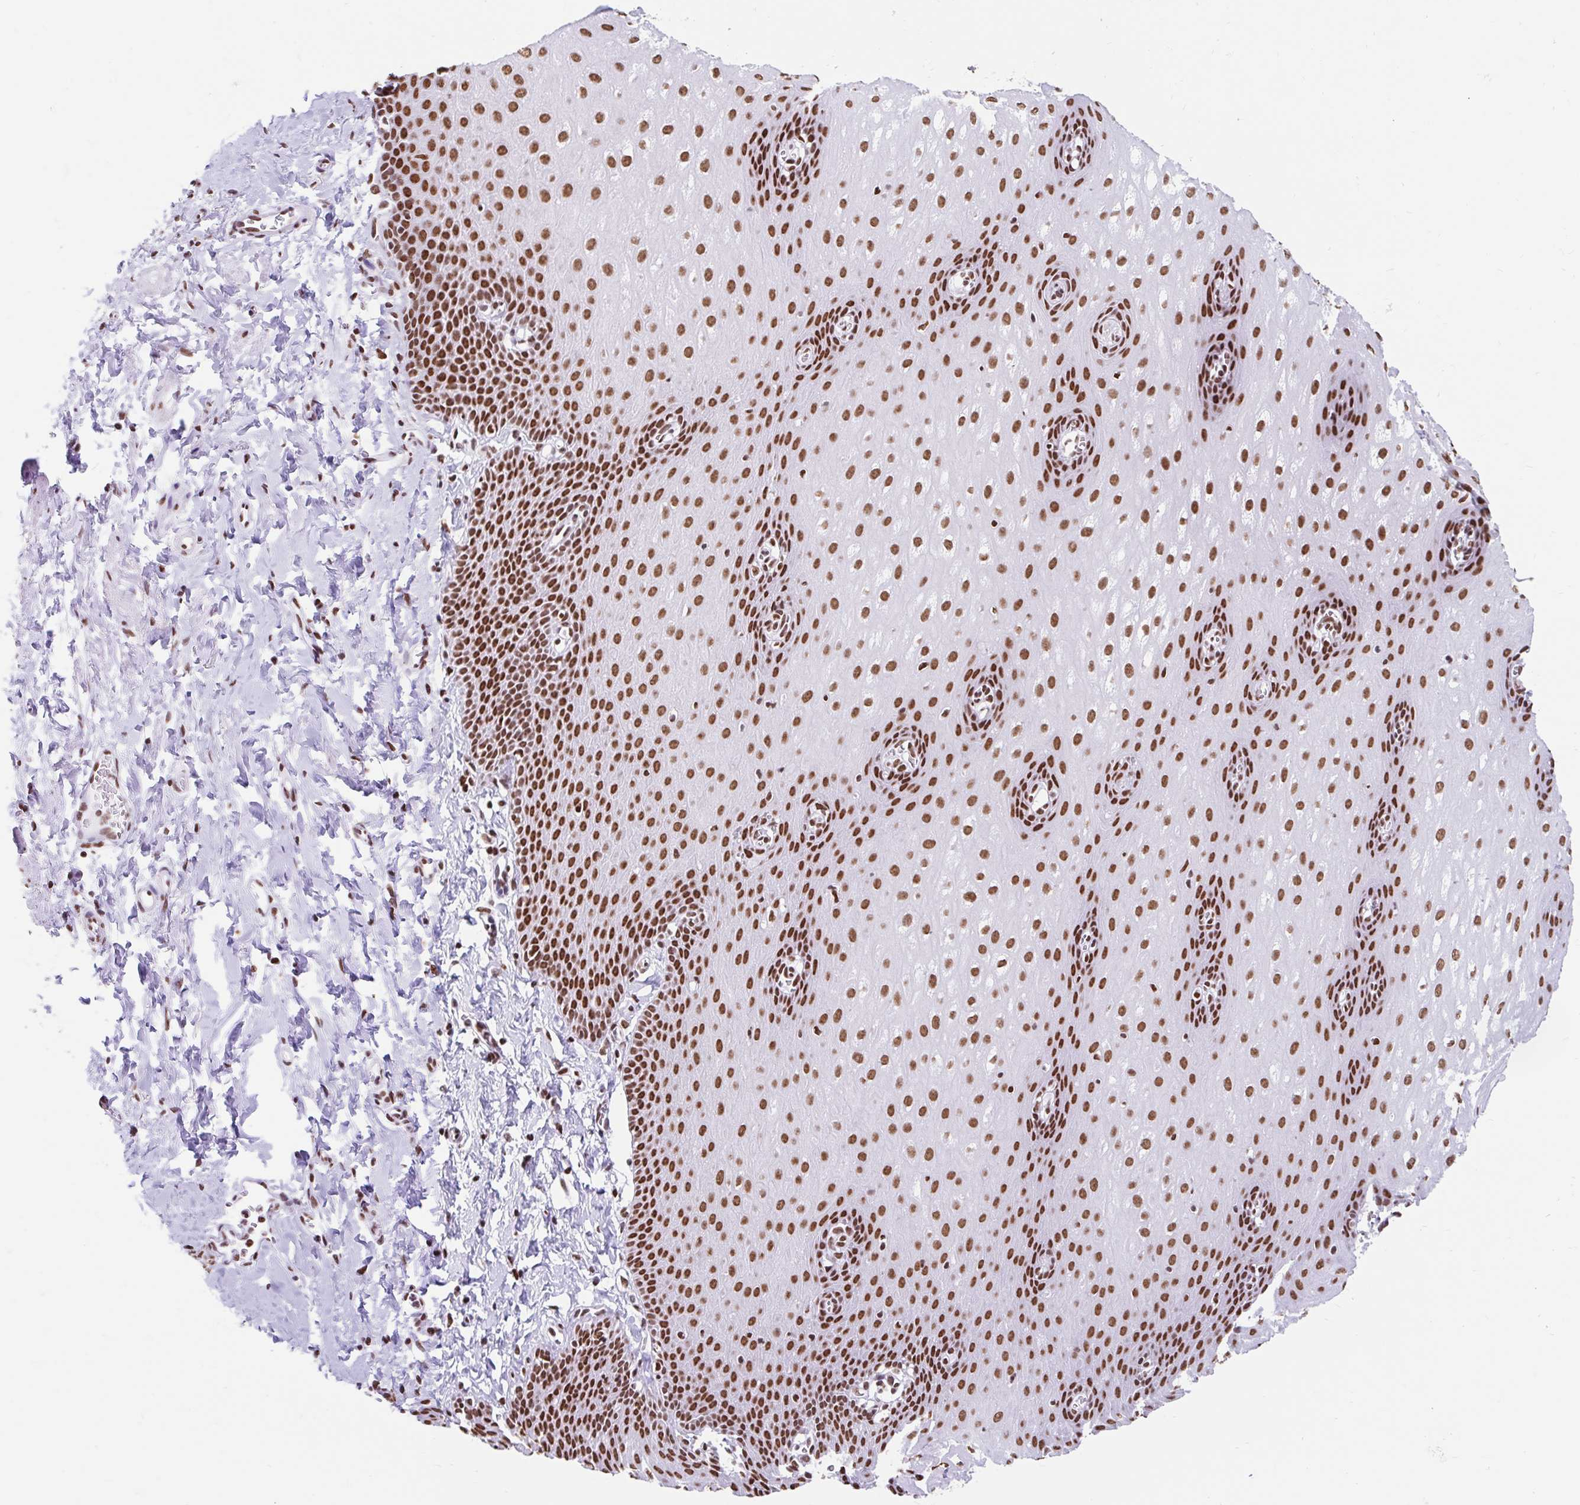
{"staining": {"intensity": "strong", "quantity": ">75%", "location": "nuclear"}, "tissue": "esophagus", "cell_type": "Squamous epithelial cells", "image_type": "normal", "snomed": [{"axis": "morphology", "description": "Normal tissue, NOS"}, {"axis": "topography", "description": "Esophagus"}], "caption": "Protein staining reveals strong nuclear expression in approximately >75% of squamous epithelial cells in benign esophagus. (DAB IHC with brightfield microscopy, high magnification).", "gene": "KHDRBS1", "patient": {"sex": "male", "age": 70}}